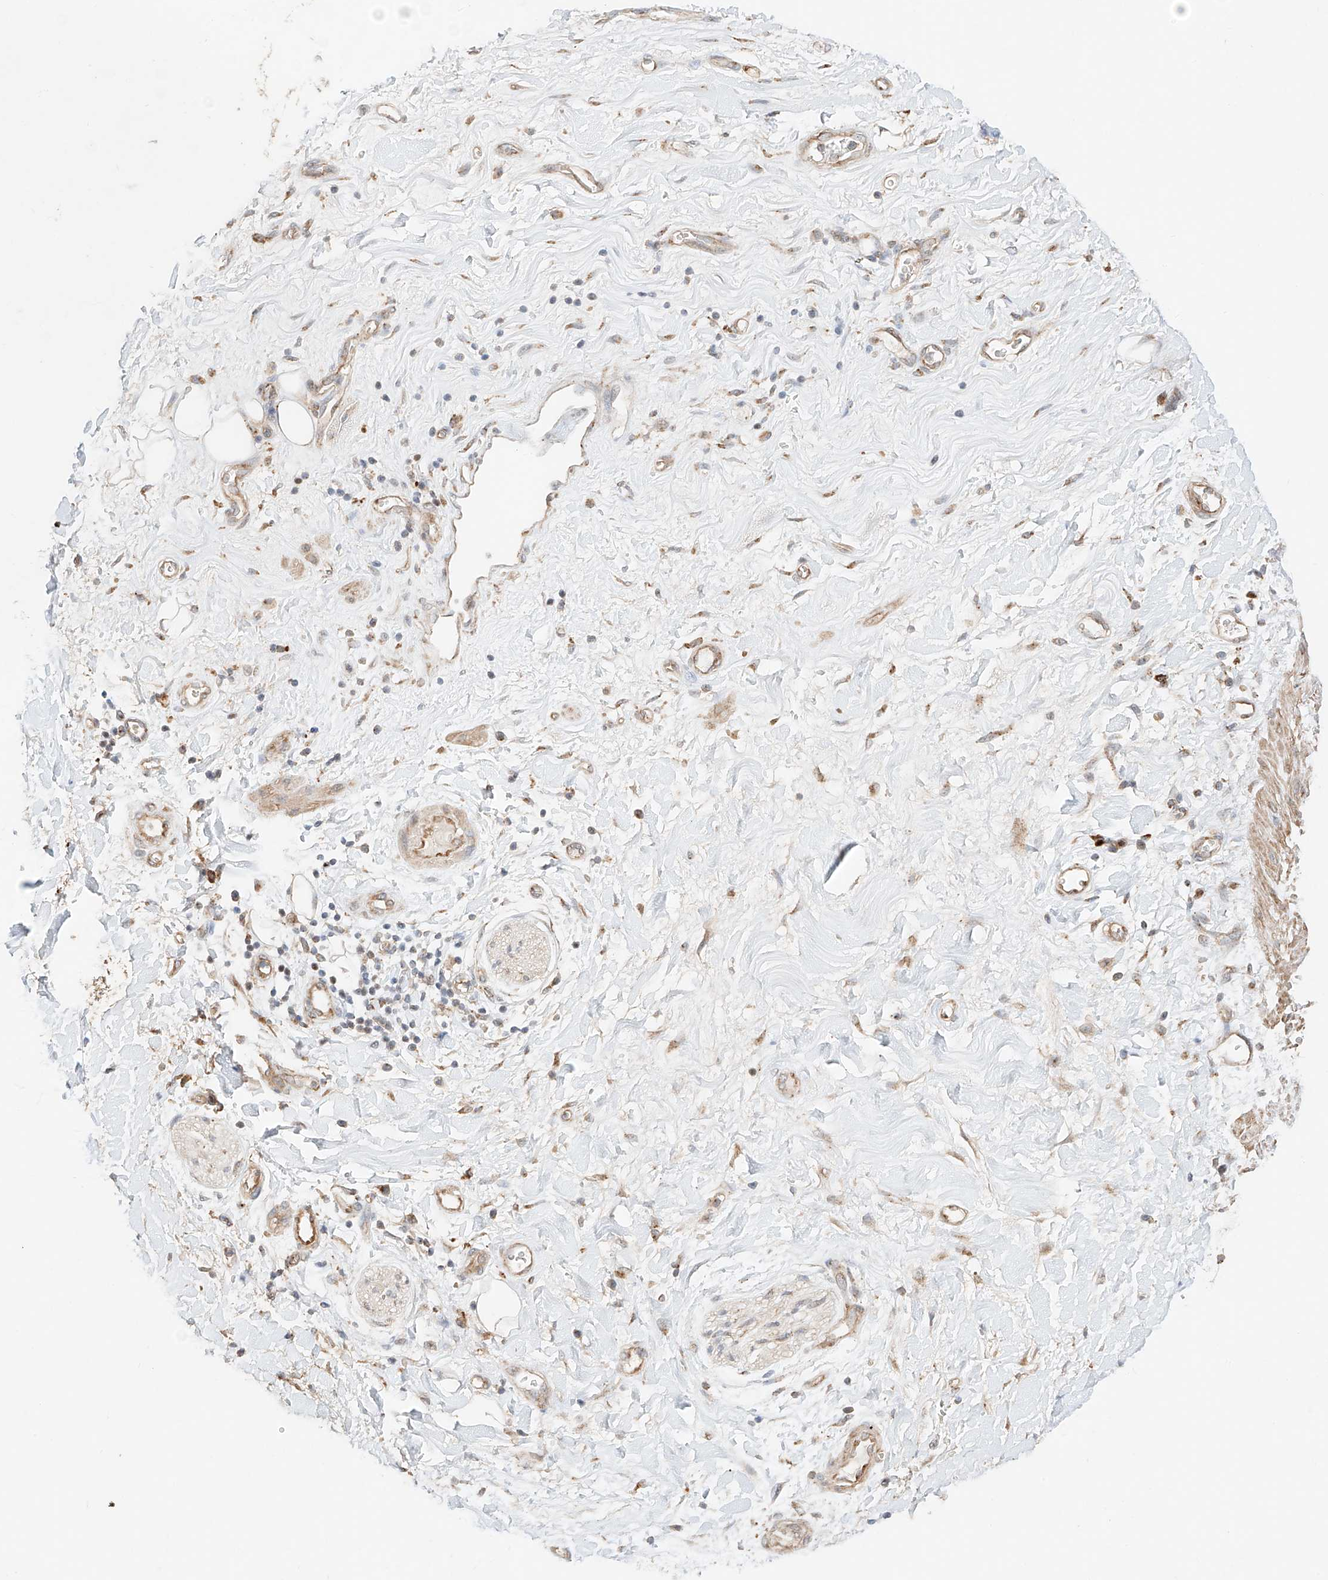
{"staining": {"intensity": "negative", "quantity": "none", "location": "none"}, "tissue": "adipose tissue", "cell_type": "Adipocytes", "image_type": "normal", "snomed": [{"axis": "morphology", "description": "Normal tissue, NOS"}, {"axis": "morphology", "description": "Adenocarcinoma, NOS"}, {"axis": "topography", "description": "Pancreas"}, {"axis": "topography", "description": "Peripheral nerve tissue"}], "caption": "Adipose tissue stained for a protein using IHC shows no positivity adipocytes.", "gene": "MOSPD1", "patient": {"sex": "male", "age": 59}}